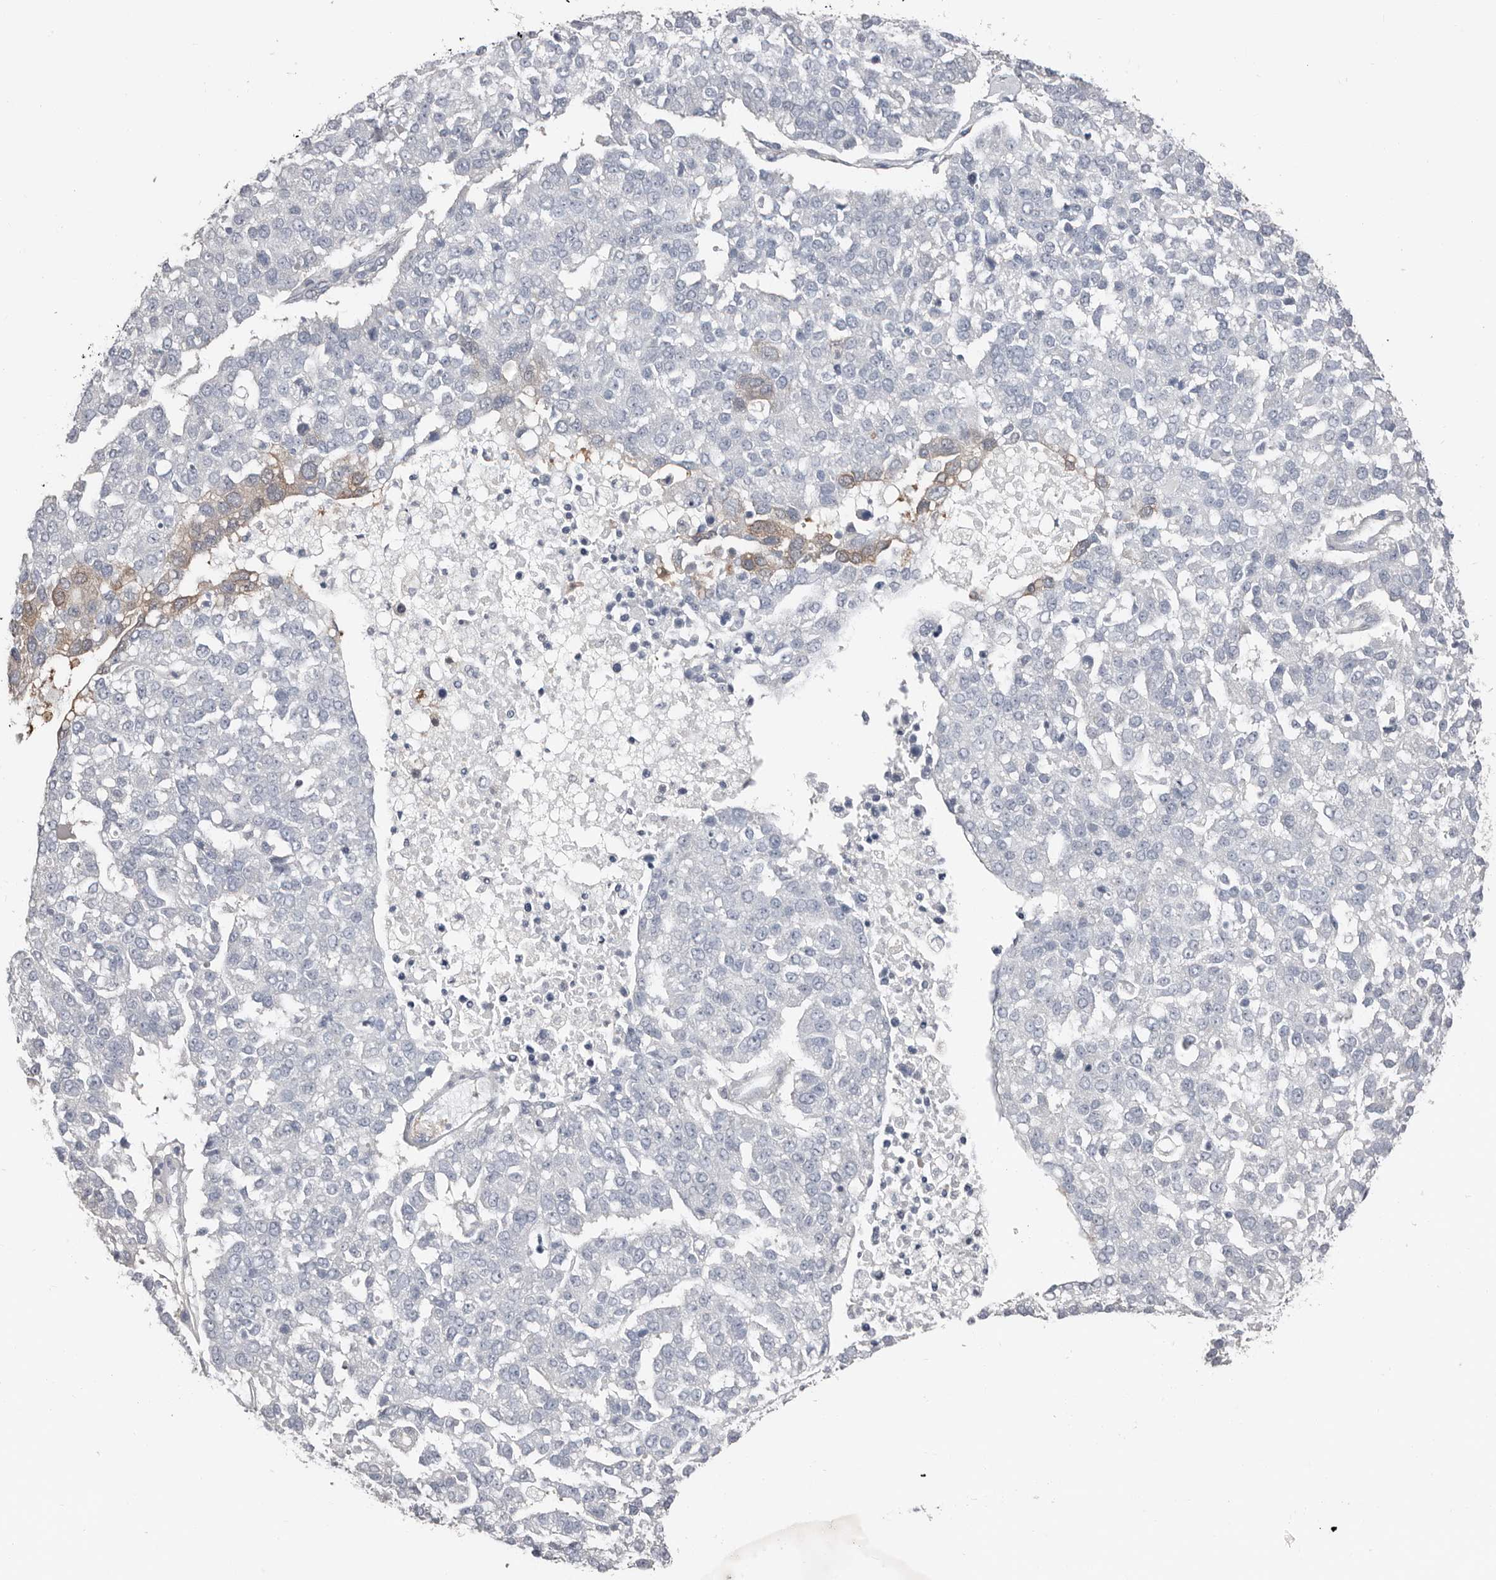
{"staining": {"intensity": "weak", "quantity": "<25%", "location": "cytoplasmic/membranous"}, "tissue": "pancreatic cancer", "cell_type": "Tumor cells", "image_type": "cancer", "snomed": [{"axis": "morphology", "description": "Adenocarcinoma, NOS"}, {"axis": "topography", "description": "Pancreas"}], "caption": "Immunohistochemistry (IHC) micrograph of neoplastic tissue: human adenocarcinoma (pancreatic) stained with DAB (3,3'-diaminobenzidine) exhibits no significant protein positivity in tumor cells.", "gene": "ASRGL1", "patient": {"sex": "female", "age": 61}}